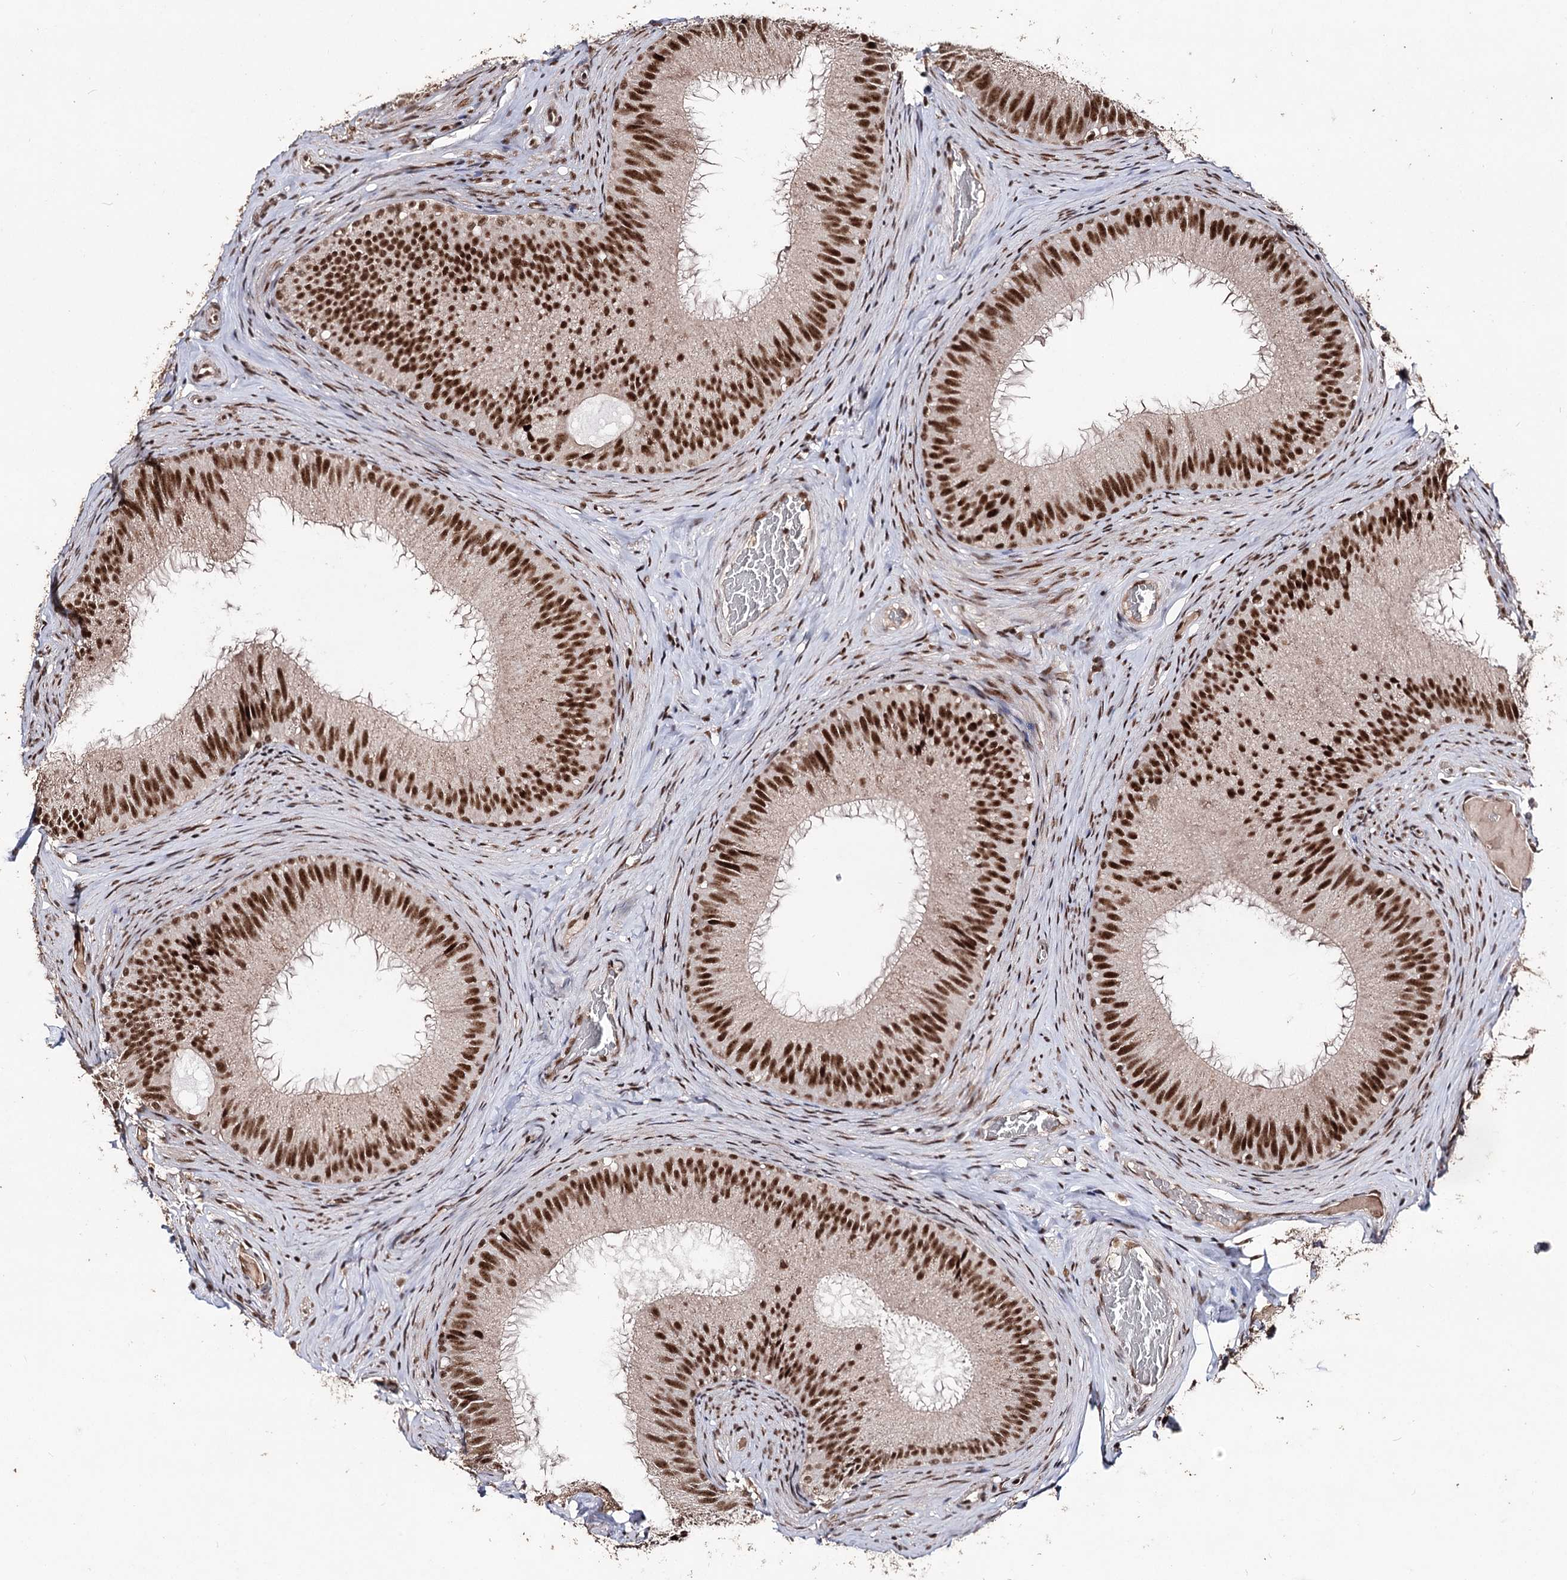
{"staining": {"intensity": "strong", "quantity": ">75%", "location": "nuclear"}, "tissue": "epididymis", "cell_type": "Glandular cells", "image_type": "normal", "snomed": [{"axis": "morphology", "description": "Normal tissue, NOS"}, {"axis": "topography", "description": "Epididymis"}], "caption": "Immunohistochemical staining of normal epididymis exhibits strong nuclear protein positivity in about >75% of glandular cells.", "gene": "U2SURP", "patient": {"sex": "male", "age": 34}}